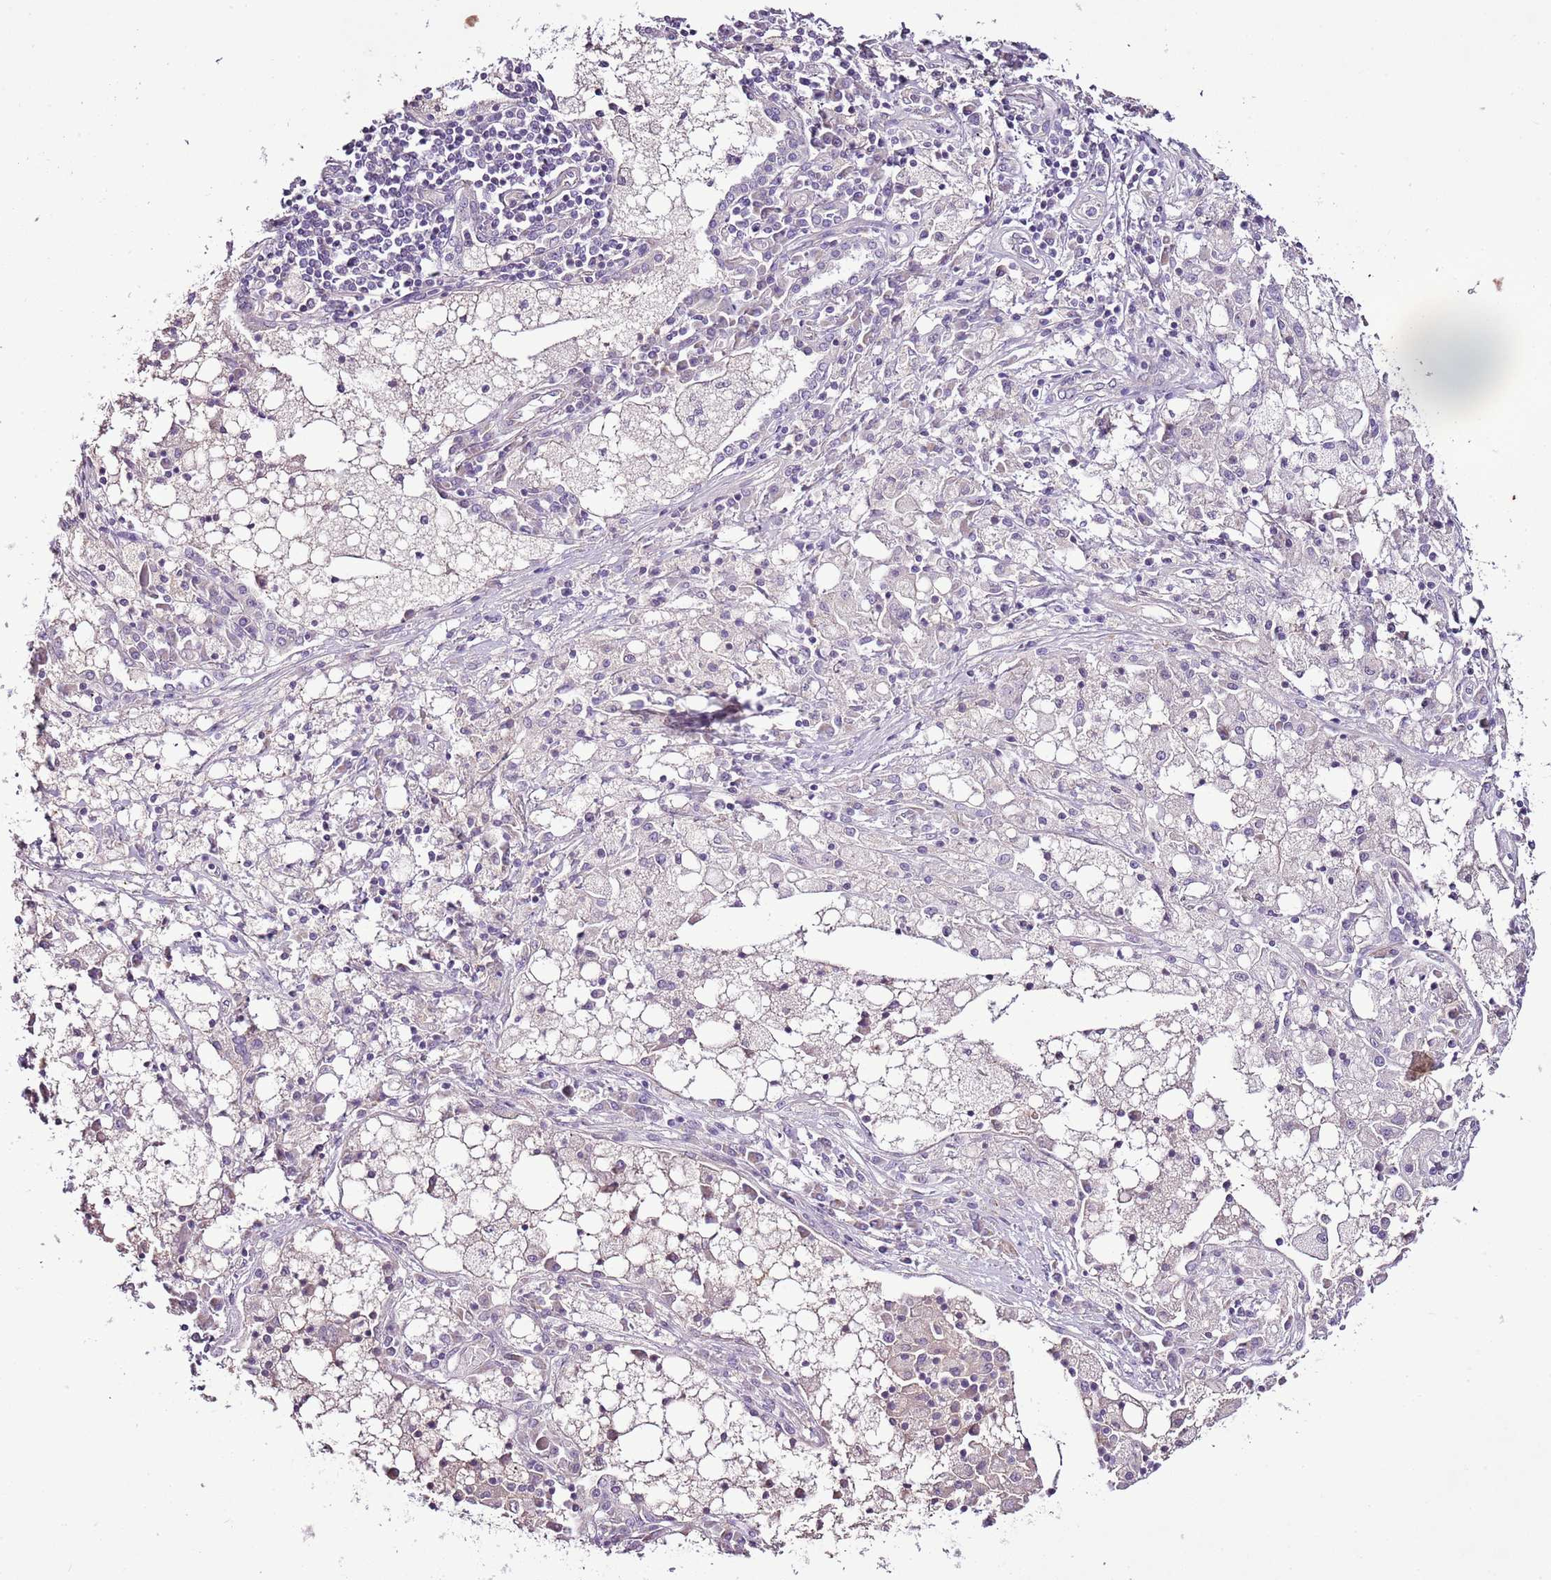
{"staining": {"intensity": "negative", "quantity": "none", "location": "none"}, "tissue": "lung cancer", "cell_type": "Tumor cells", "image_type": "cancer", "snomed": [{"axis": "morphology", "description": "Squamous cell carcinoma, NOS"}, {"axis": "topography", "description": "Lung"}], "caption": "The histopathology image demonstrates no staining of tumor cells in squamous cell carcinoma (lung). (DAB (3,3'-diaminobenzidine) immunohistochemistry visualized using brightfield microscopy, high magnification).", "gene": "CMKLR1", "patient": {"sex": "male", "age": 65}}